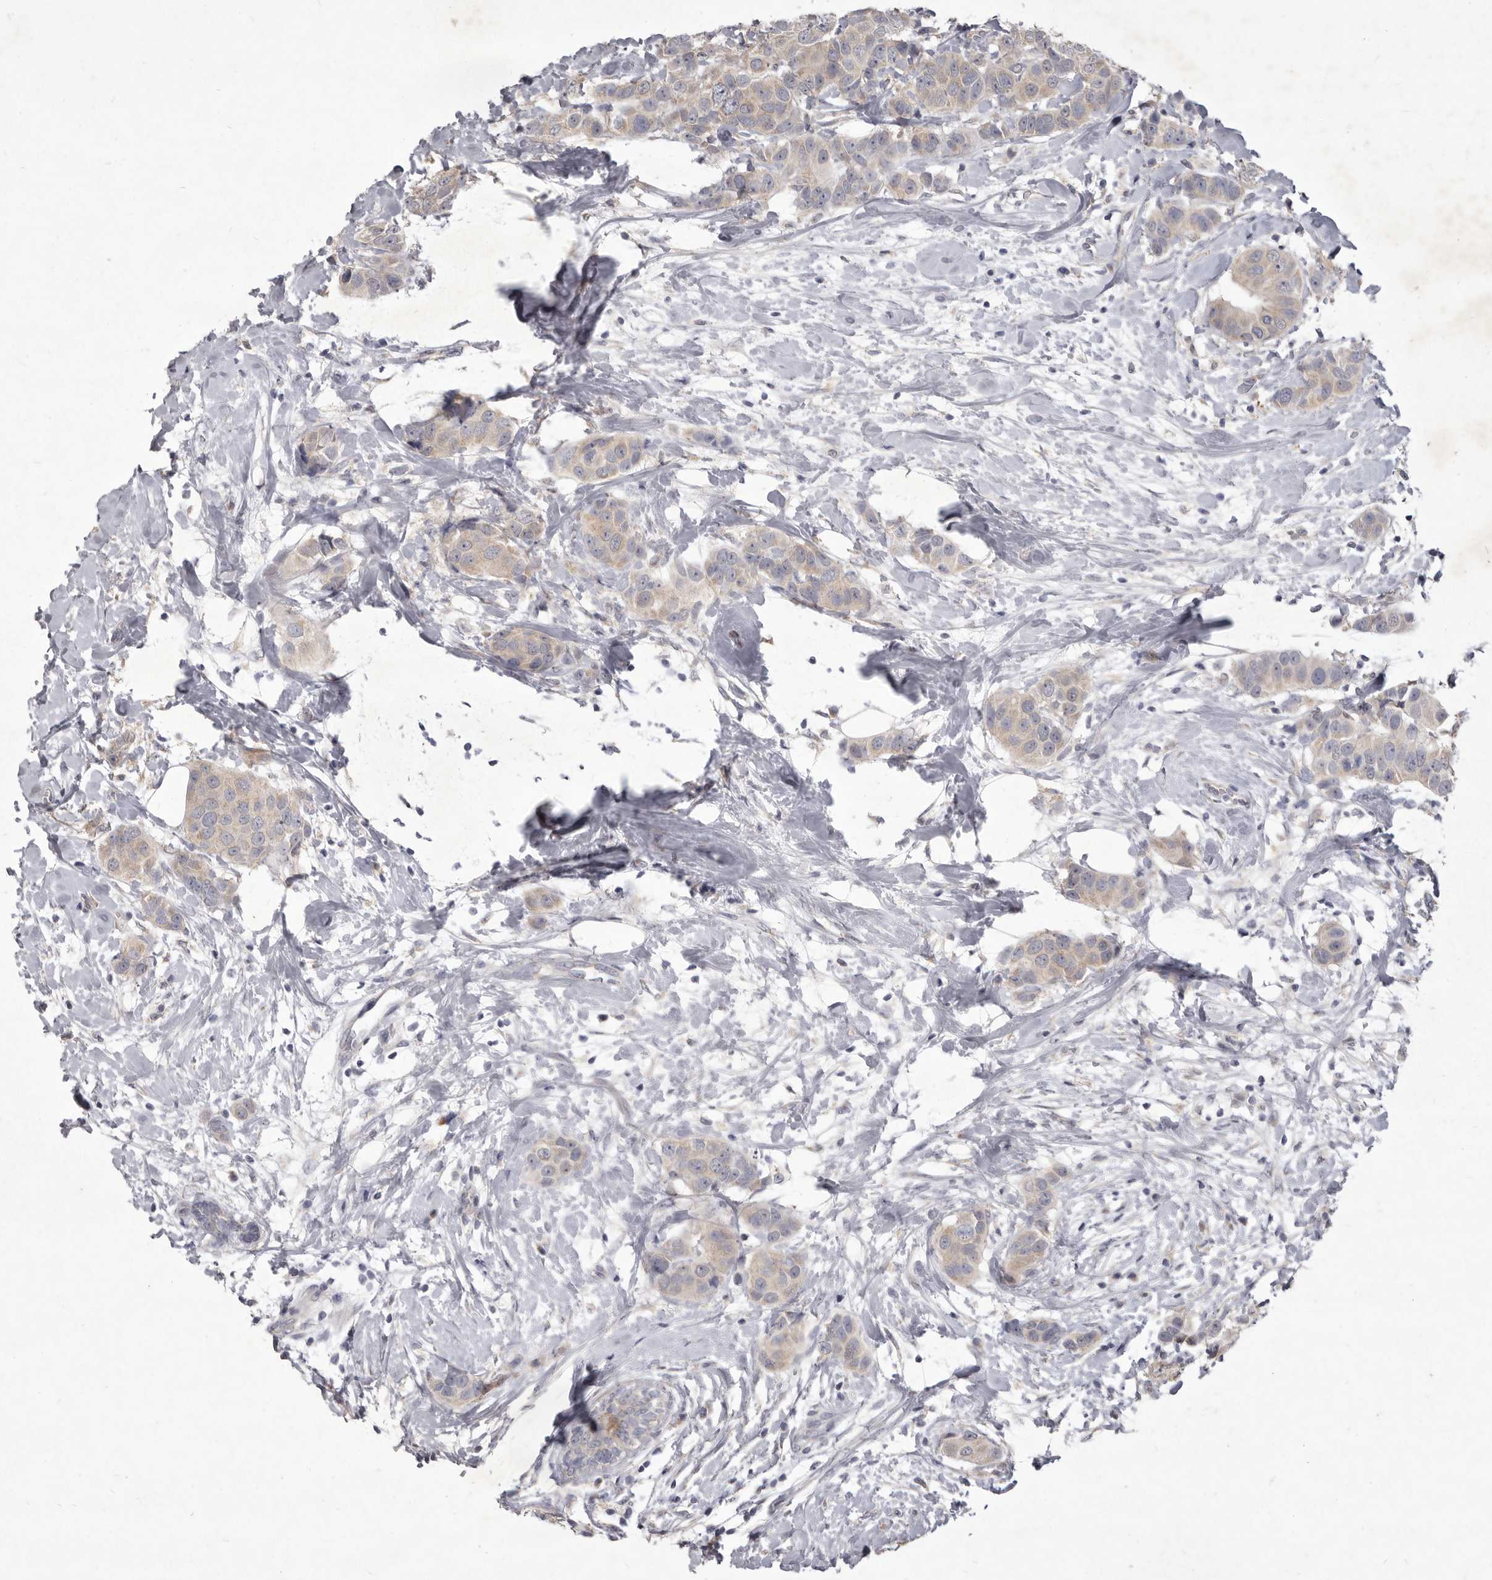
{"staining": {"intensity": "weak", "quantity": ">75%", "location": "cytoplasmic/membranous"}, "tissue": "breast cancer", "cell_type": "Tumor cells", "image_type": "cancer", "snomed": [{"axis": "morphology", "description": "Normal tissue, NOS"}, {"axis": "morphology", "description": "Duct carcinoma"}, {"axis": "topography", "description": "Breast"}], "caption": "This micrograph exhibits breast cancer stained with IHC to label a protein in brown. The cytoplasmic/membranous of tumor cells show weak positivity for the protein. Nuclei are counter-stained blue.", "gene": "P2RX6", "patient": {"sex": "female", "age": 39}}